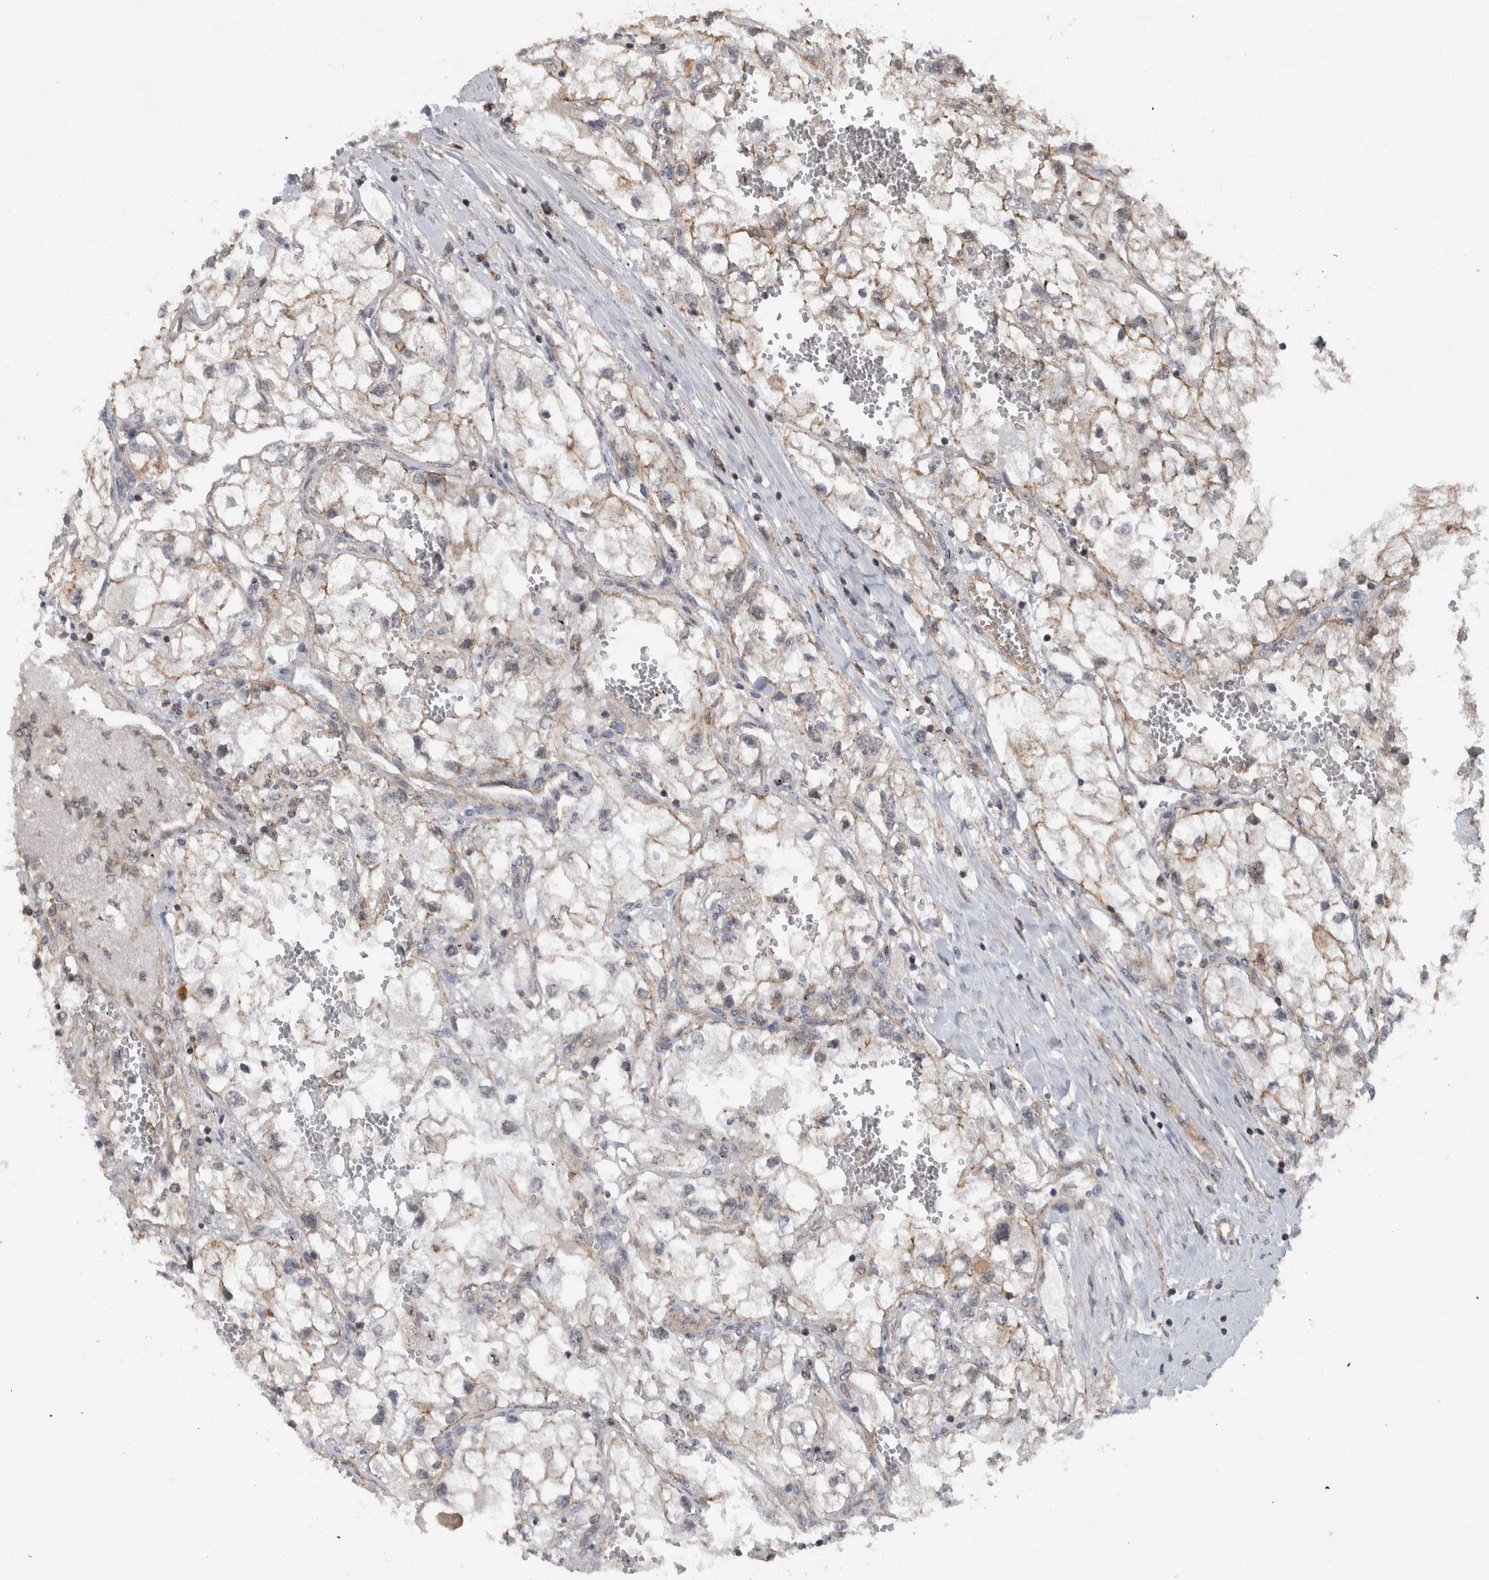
{"staining": {"intensity": "weak", "quantity": ">75%", "location": "cytoplasmic/membranous"}, "tissue": "renal cancer", "cell_type": "Tumor cells", "image_type": "cancer", "snomed": [{"axis": "morphology", "description": "Adenocarcinoma, NOS"}, {"axis": "topography", "description": "Kidney"}], "caption": "High-magnification brightfield microscopy of renal cancer (adenocarcinoma) stained with DAB (brown) and counterstained with hematoxylin (blue). tumor cells exhibit weak cytoplasmic/membranous positivity is identified in about>75% of cells. The staining was performed using DAB to visualize the protein expression in brown, while the nuclei were stained in blue with hematoxylin (Magnification: 20x).", "gene": "MSL1", "patient": {"sex": "female", "age": 70}}